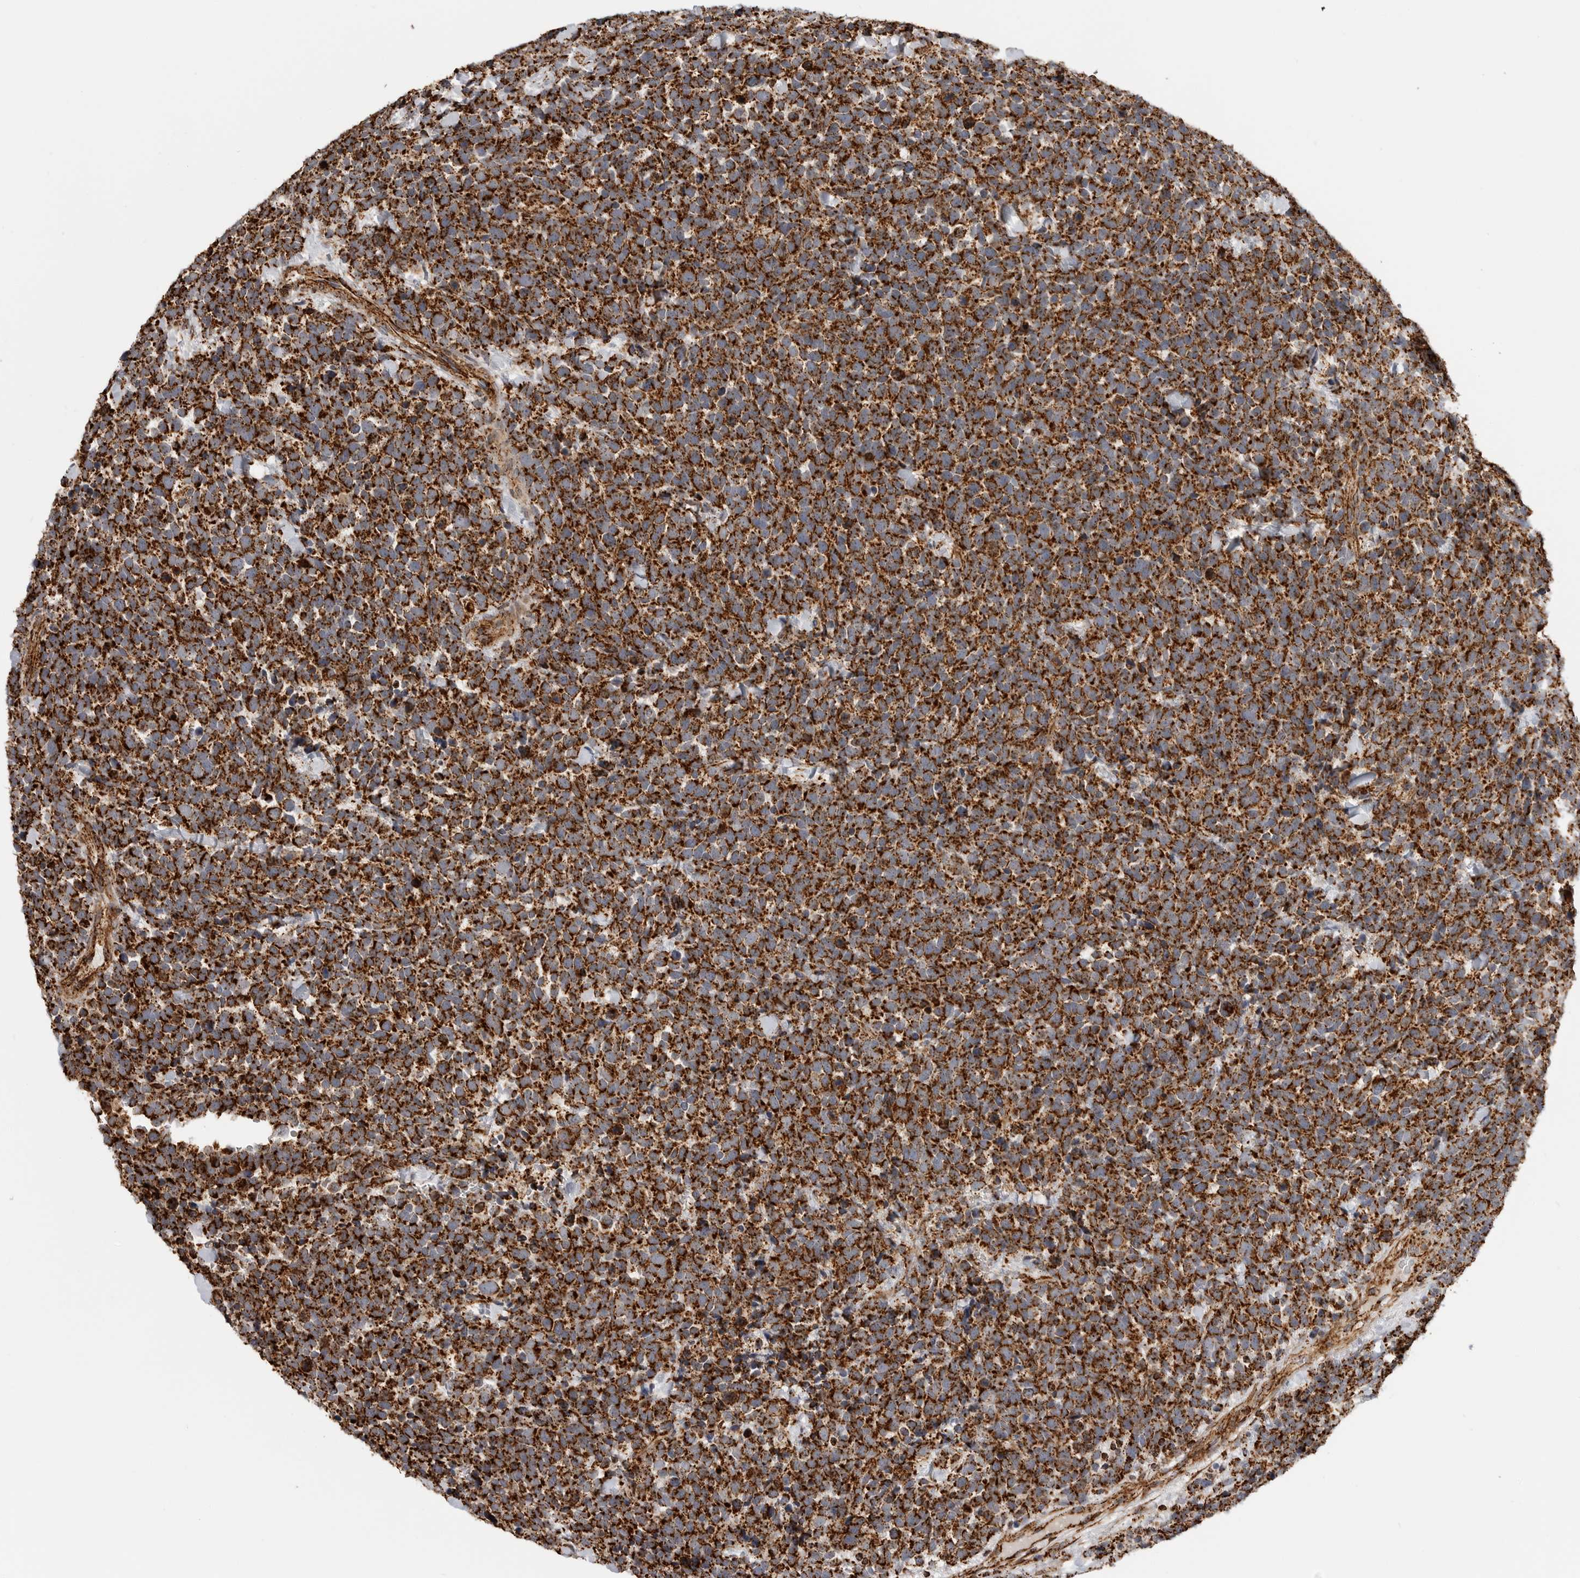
{"staining": {"intensity": "strong", "quantity": ">75%", "location": "cytoplasmic/membranous"}, "tissue": "urothelial cancer", "cell_type": "Tumor cells", "image_type": "cancer", "snomed": [{"axis": "morphology", "description": "Urothelial carcinoma, High grade"}, {"axis": "topography", "description": "Urinary bladder"}], "caption": "A photomicrograph of human urothelial cancer stained for a protein exhibits strong cytoplasmic/membranous brown staining in tumor cells.", "gene": "BMP2K", "patient": {"sex": "female", "age": 82}}